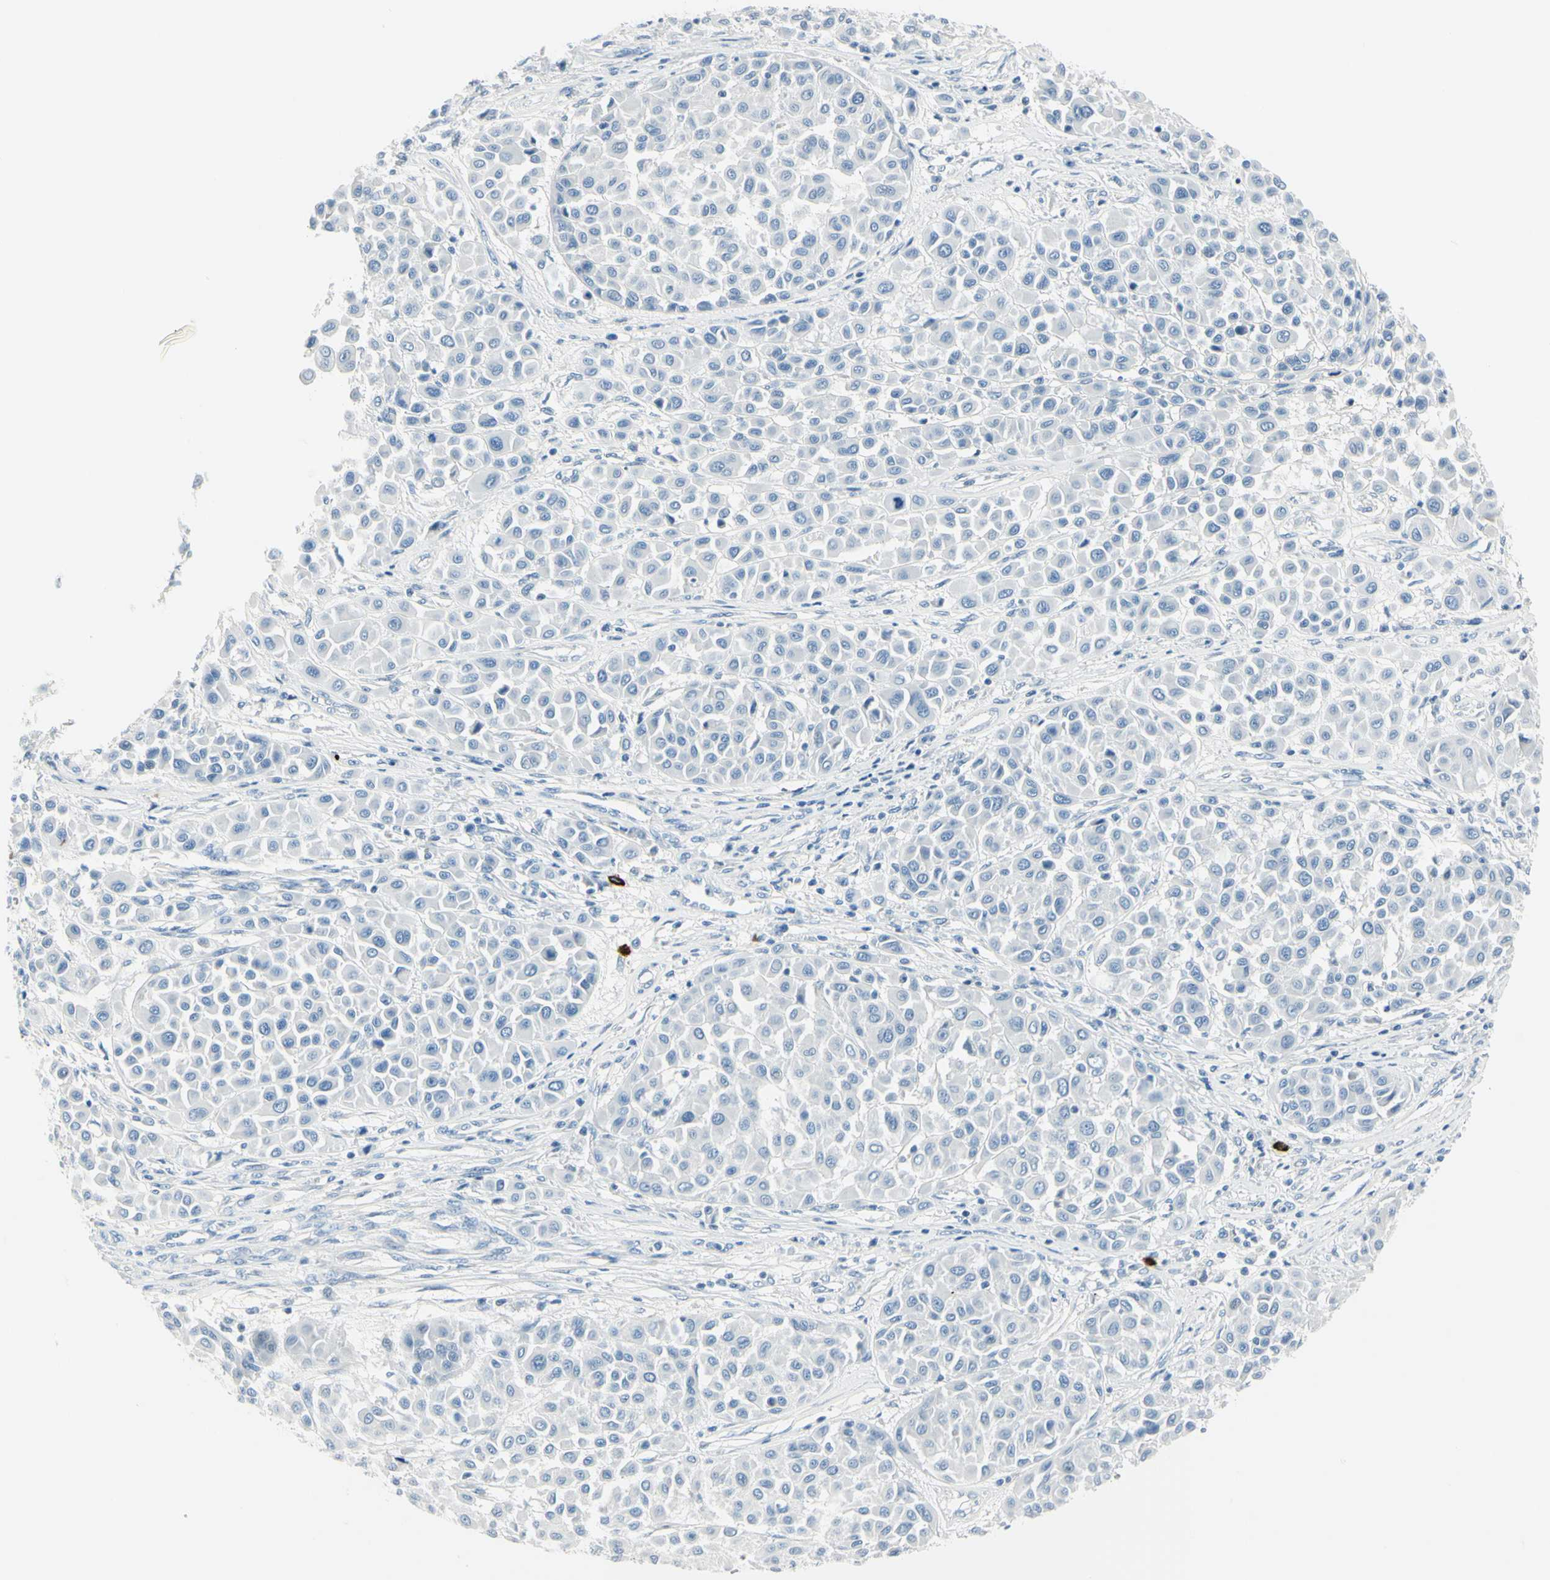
{"staining": {"intensity": "negative", "quantity": "none", "location": "none"}, "tissue": "melanoma", "cell_type": "Tumor cells", "image_type": "cancer", "snomed": [{"axis": "morphology", "description": "Malignant melanoma, Metastatic site"}, {"axis": "topography", "description": "Soft tissue"}], "caption": "Immunohistochemistry (IHC) of melanoma displays no expression in tumor cells.", "gene": "DLG4", "patient": {"sex": "male", "age": 41}}